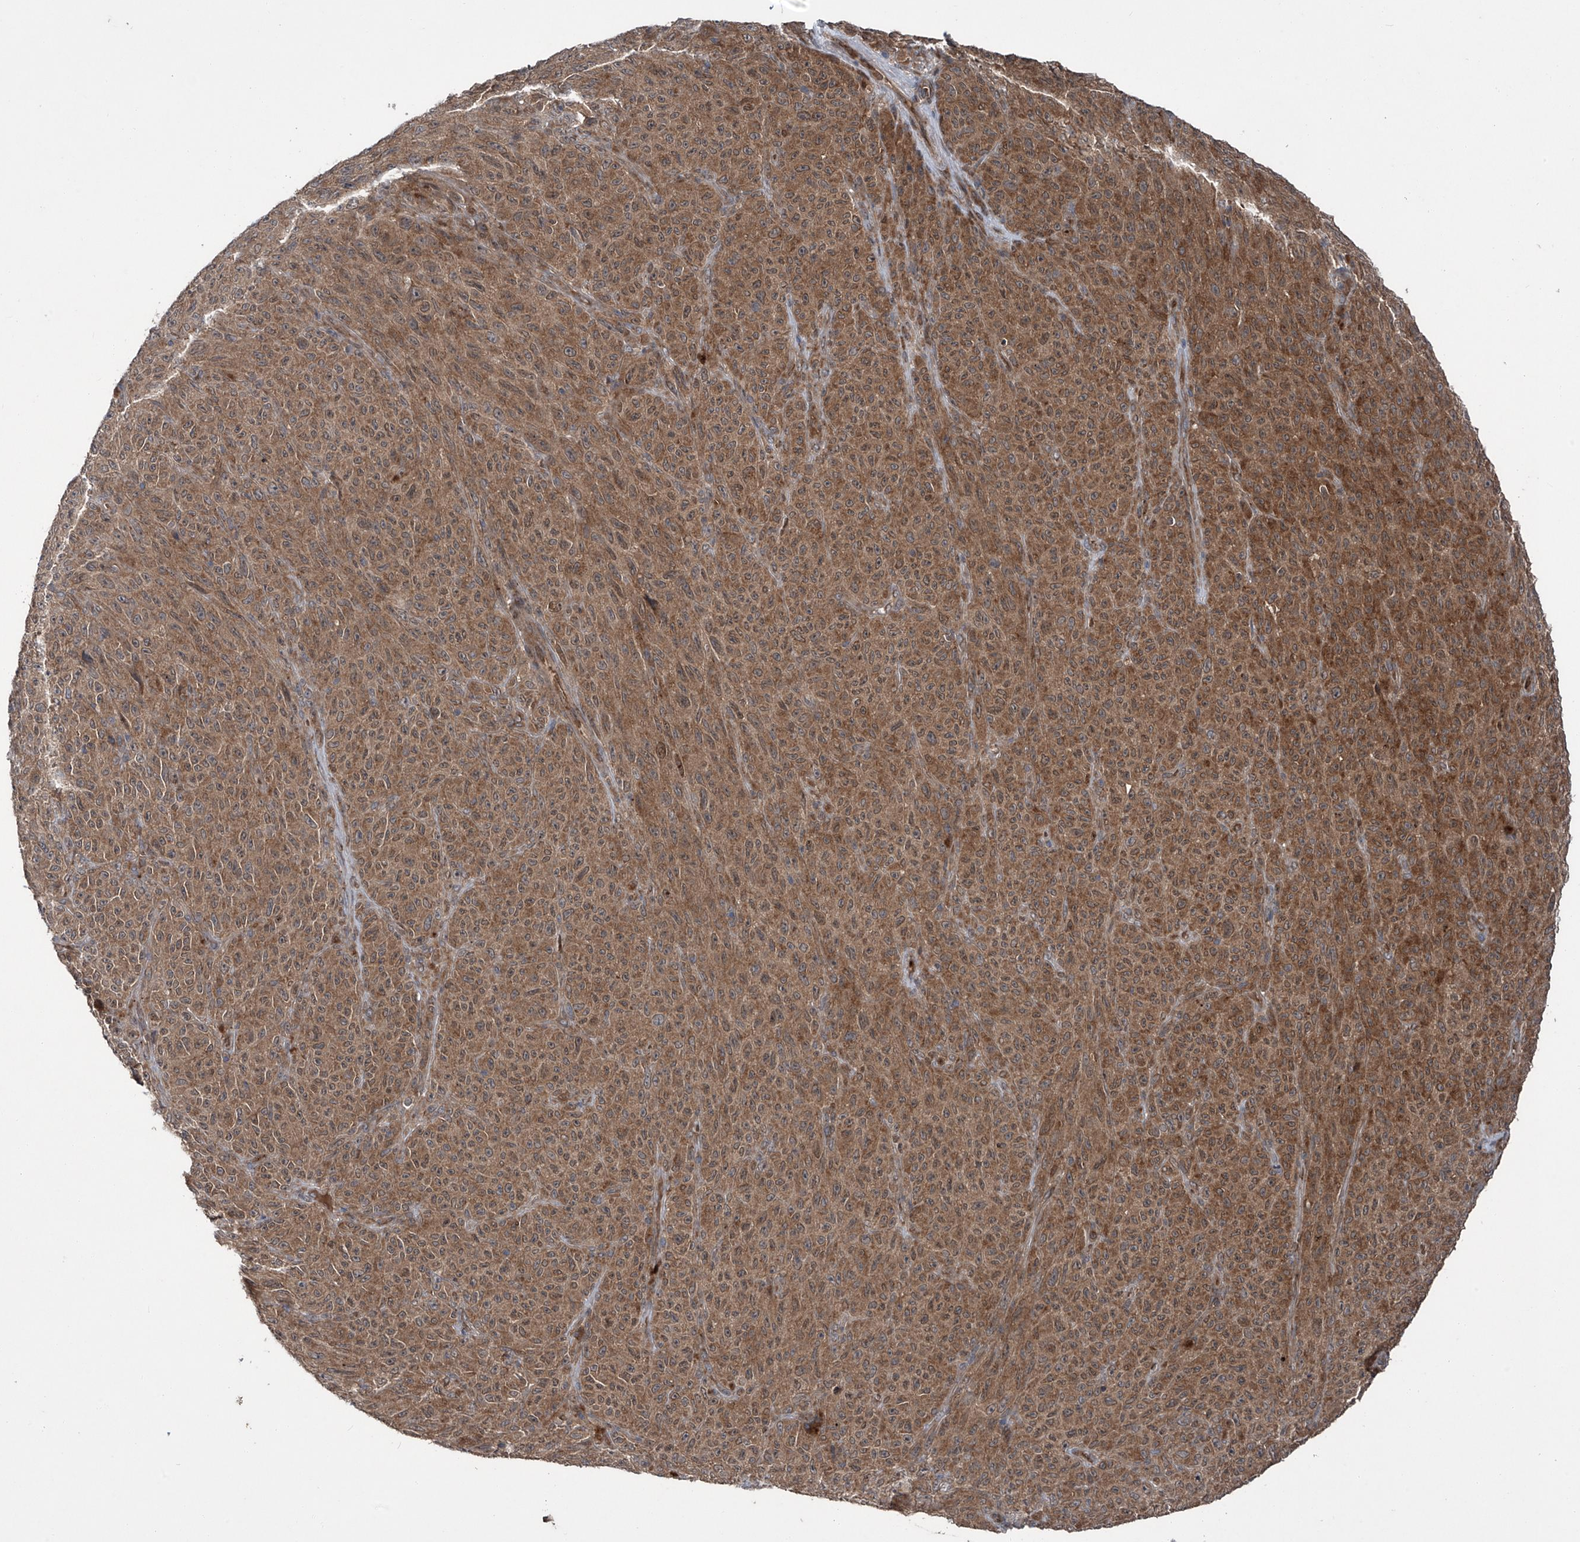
{"staining": {"intensity": "weak", "quantity": ">75%", "location": "cytoplasmic/membranous"}, "tissue": "melanoma", "cell_type": "Tumor cells", "image_type": "cancer", "snomed": [{"axis": "morphology", "description": "Malignant melanoma, NOS"}, {"axis": "topography", "description": "Skin"}], "caption": "Immunohistochemical staining of human malignant melanoma shows weak cytoplasmic/membranous protein staining in about >75% of tumor cells.", "gene": "ZDHHC9", "patient": {"sex": "female", "age": 82}}